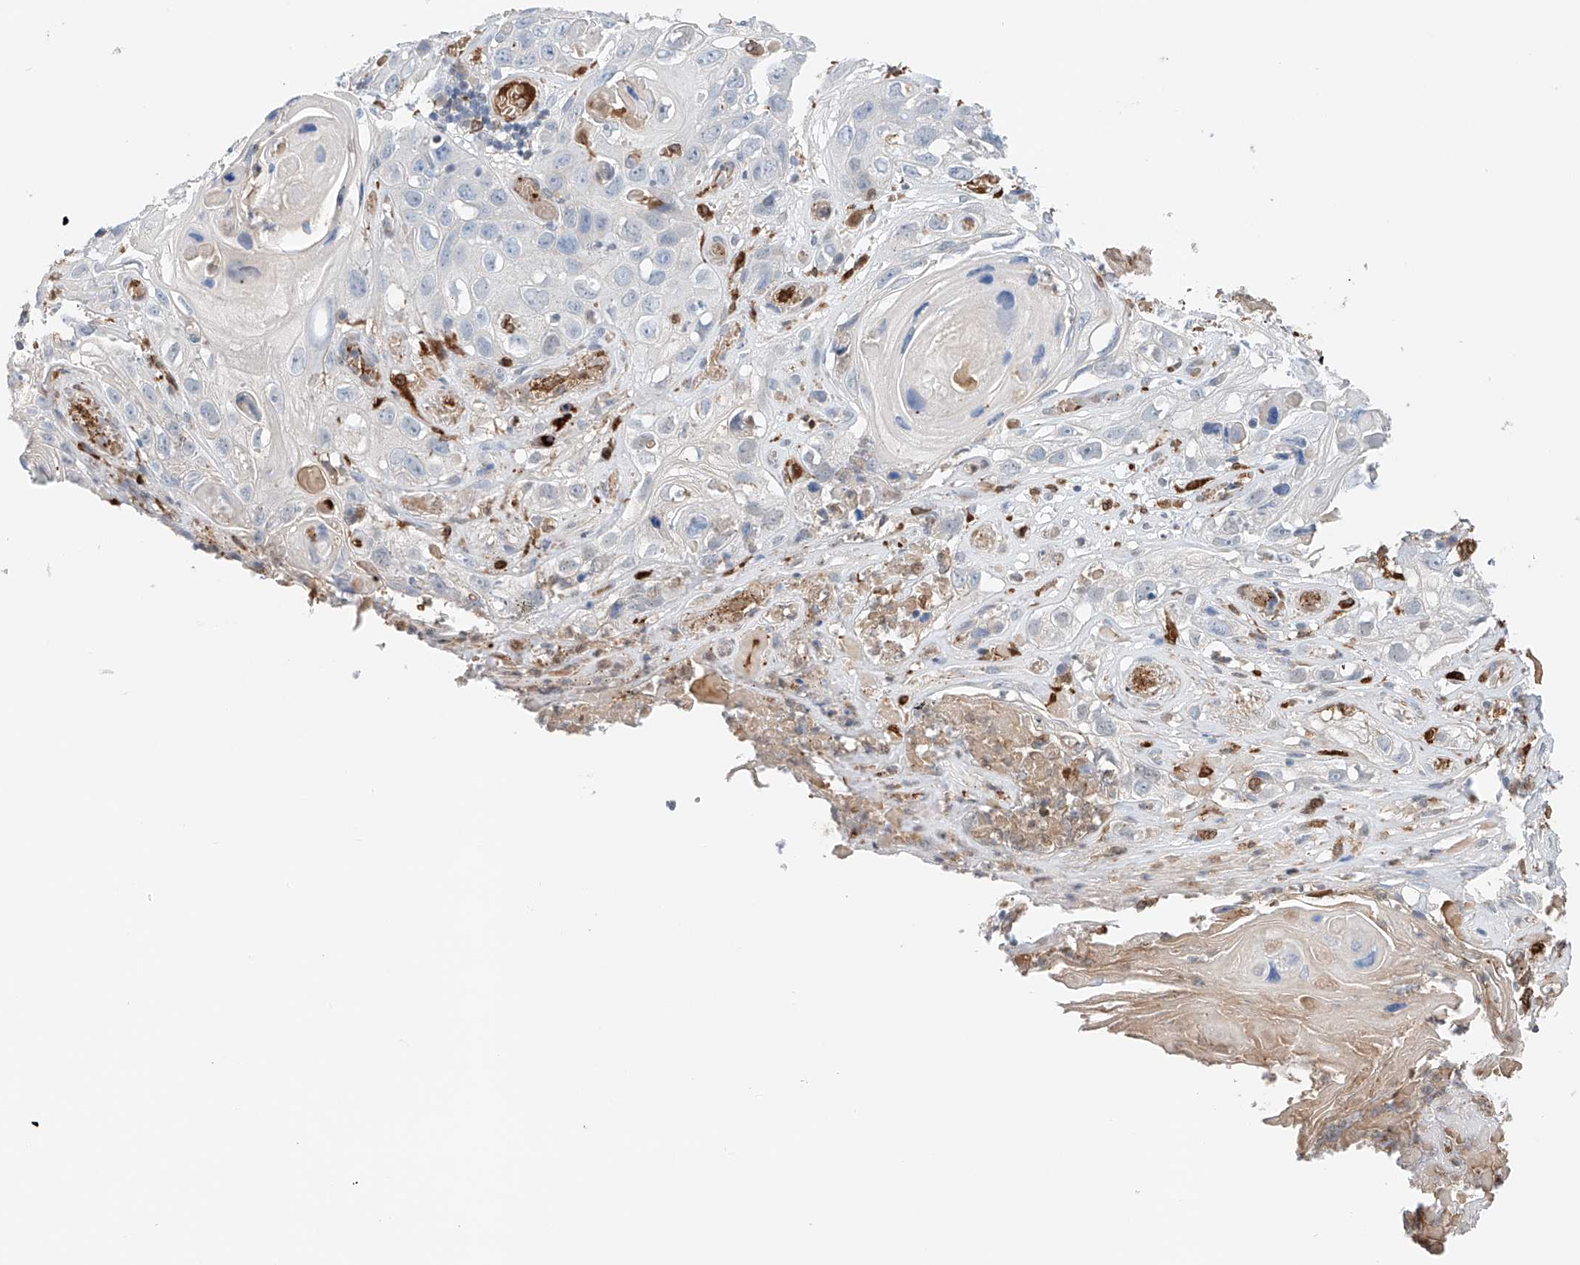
{"staining": {"intensity": "negative", "quantity": "none", "location": "none"}, "tissue": "skin cancer", "cell_type": "Tumor cells", "image_type": "cancer", "snomed": [{"axis": "morphology", "description": "Squamous cell carcinoma, NOS"}, {"axis": "topography", "description": "Skin"}], "caption": "Squamous cell carcinoma (skin) stained for a protein using immunohistochemistry exhibits no staining tumor cells.", "gene": "TBXAS1", "patient": {"sex": "male", "age": 55}}